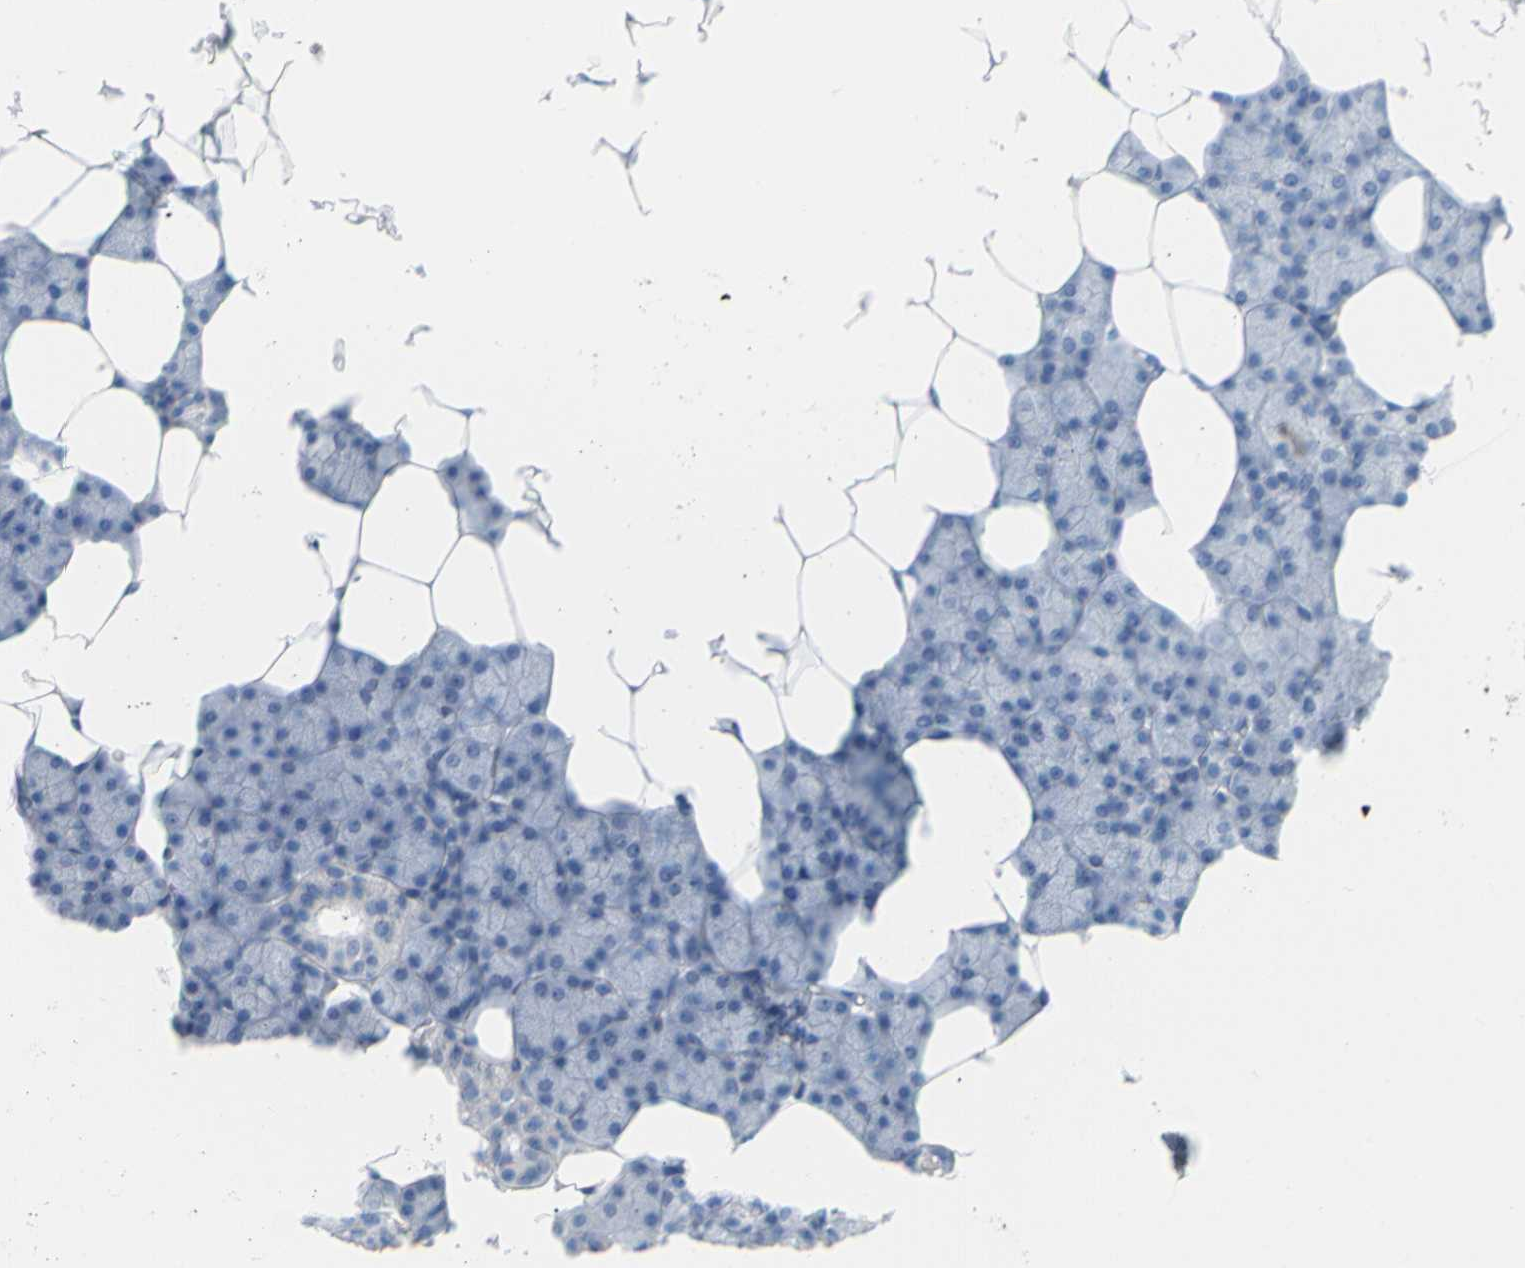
{"staining": {"intensity": "negative", "quantity": "none", "location": "none"}, "tissue": "salivary gland", "cell_type": "Glandular cells", "image_type": "normal", "snomed": [{"axis": "morphology", "description": "Normal tissue, NOS"}, {"axis": "topography", "description": "Salivary gland"}], "caption": "Photomicrograph shows no protein staining in glandular cells of normal salivary gland. (Brightfield microscopy of DAB (3,3'-diaminobenzidine) immunohistochemistry (IHC) at high magnification).", "gene": "OPN1SW", "patient": {"sex": "male", "age": 62}}